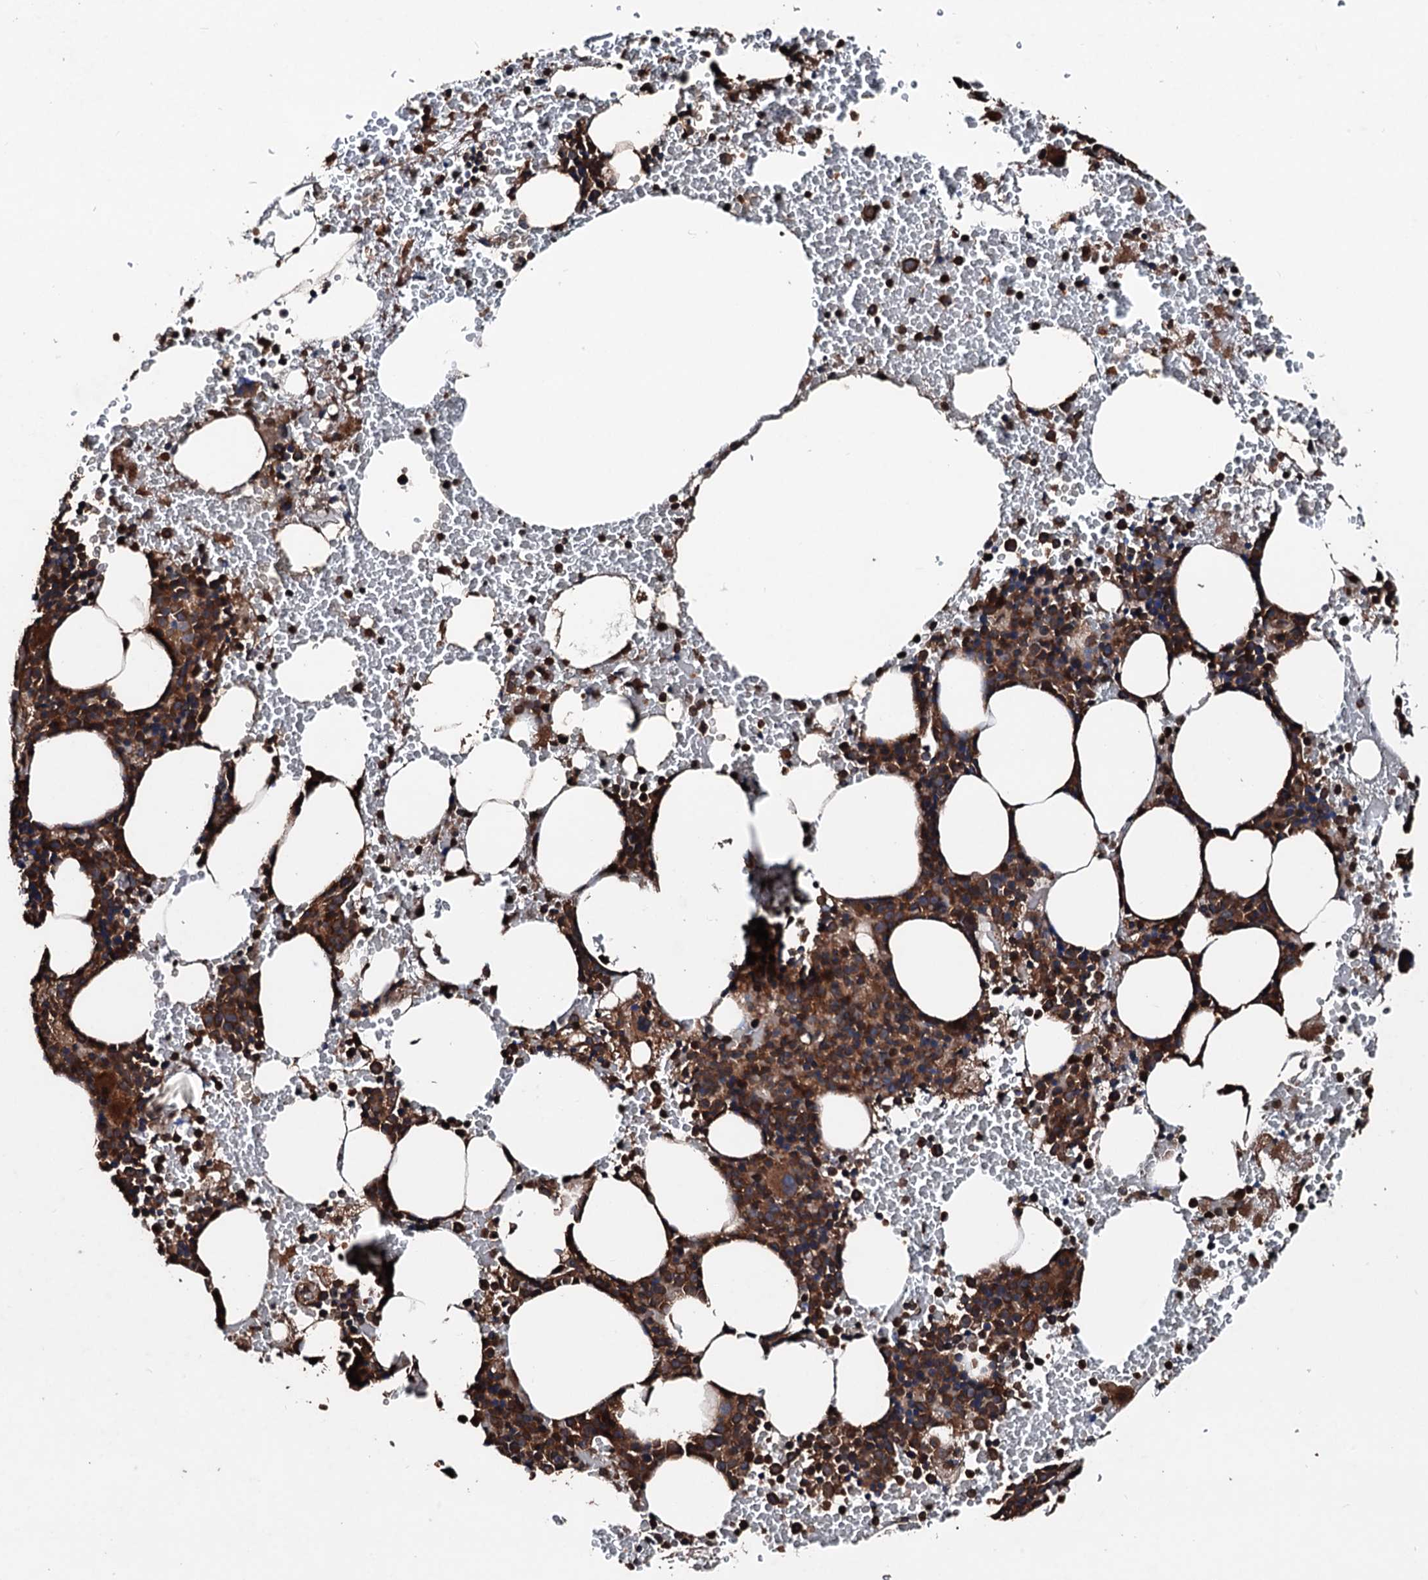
{"staining": {"intensity": "strong", "quantity": ">75%", "location": "cytoplasmic/membranous"}, "tissue": "bone marrow", "cell_type": "Hematopoietic cells", "image_type": "normal", "snomed": [{"axis": "morphology", "description": "Normal tissue, NOS"}, {"axis": "morphology", "description": "Inflammation, NOS"}, {"axis": "topography", "description": "Bone marrow"}], "caption": "This histopathology image demonstrates immunohistochemistry staining of normal bone marrow, with high strong cytoplasmic/membranous expression in approximately >75% of hematopoietic cells.", "gene": "KIF18A", "patient": {"sex": "female", "age": 78}}